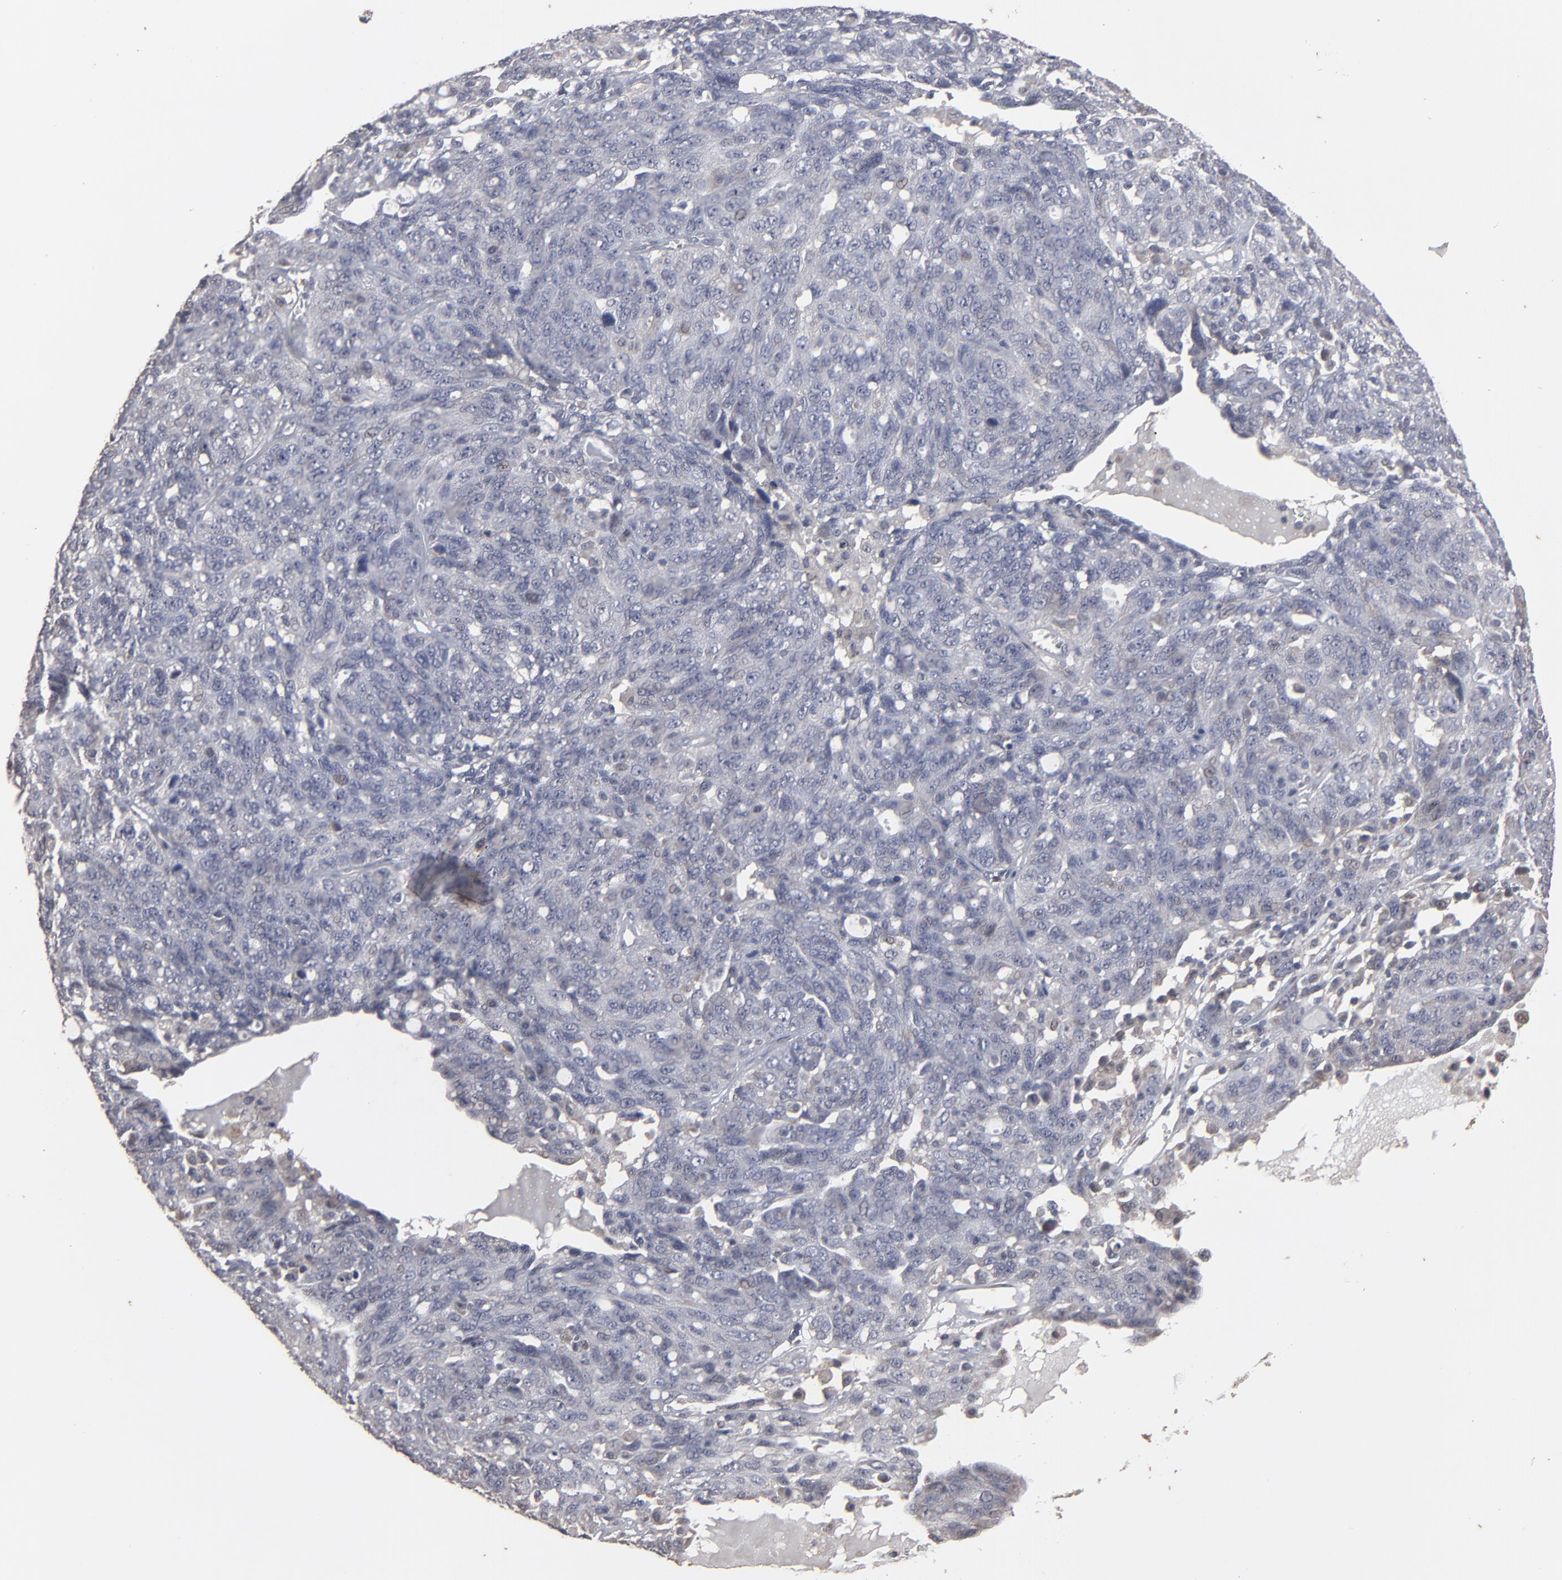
{"staining": {"intensity": "weak", "quantity": "<25%", "location": "nuclear"}, "tissue": "ovarian cancer", "cell_type": "Tumor cells", "image_type": "cancer", "snomed": [{"axis": "morphology", "description": "Cystadenocarcinoma, serous, NOS"}, {"axis": "topography", "description": "Ovary"}], "caption": "Photomicrograph shows no significant protein expression in tumor cells of ovarian cancer (serous cystadenocarcinoma).", "gene": "SLC22A17", "patient": {"sex": "female", "age": 71}}